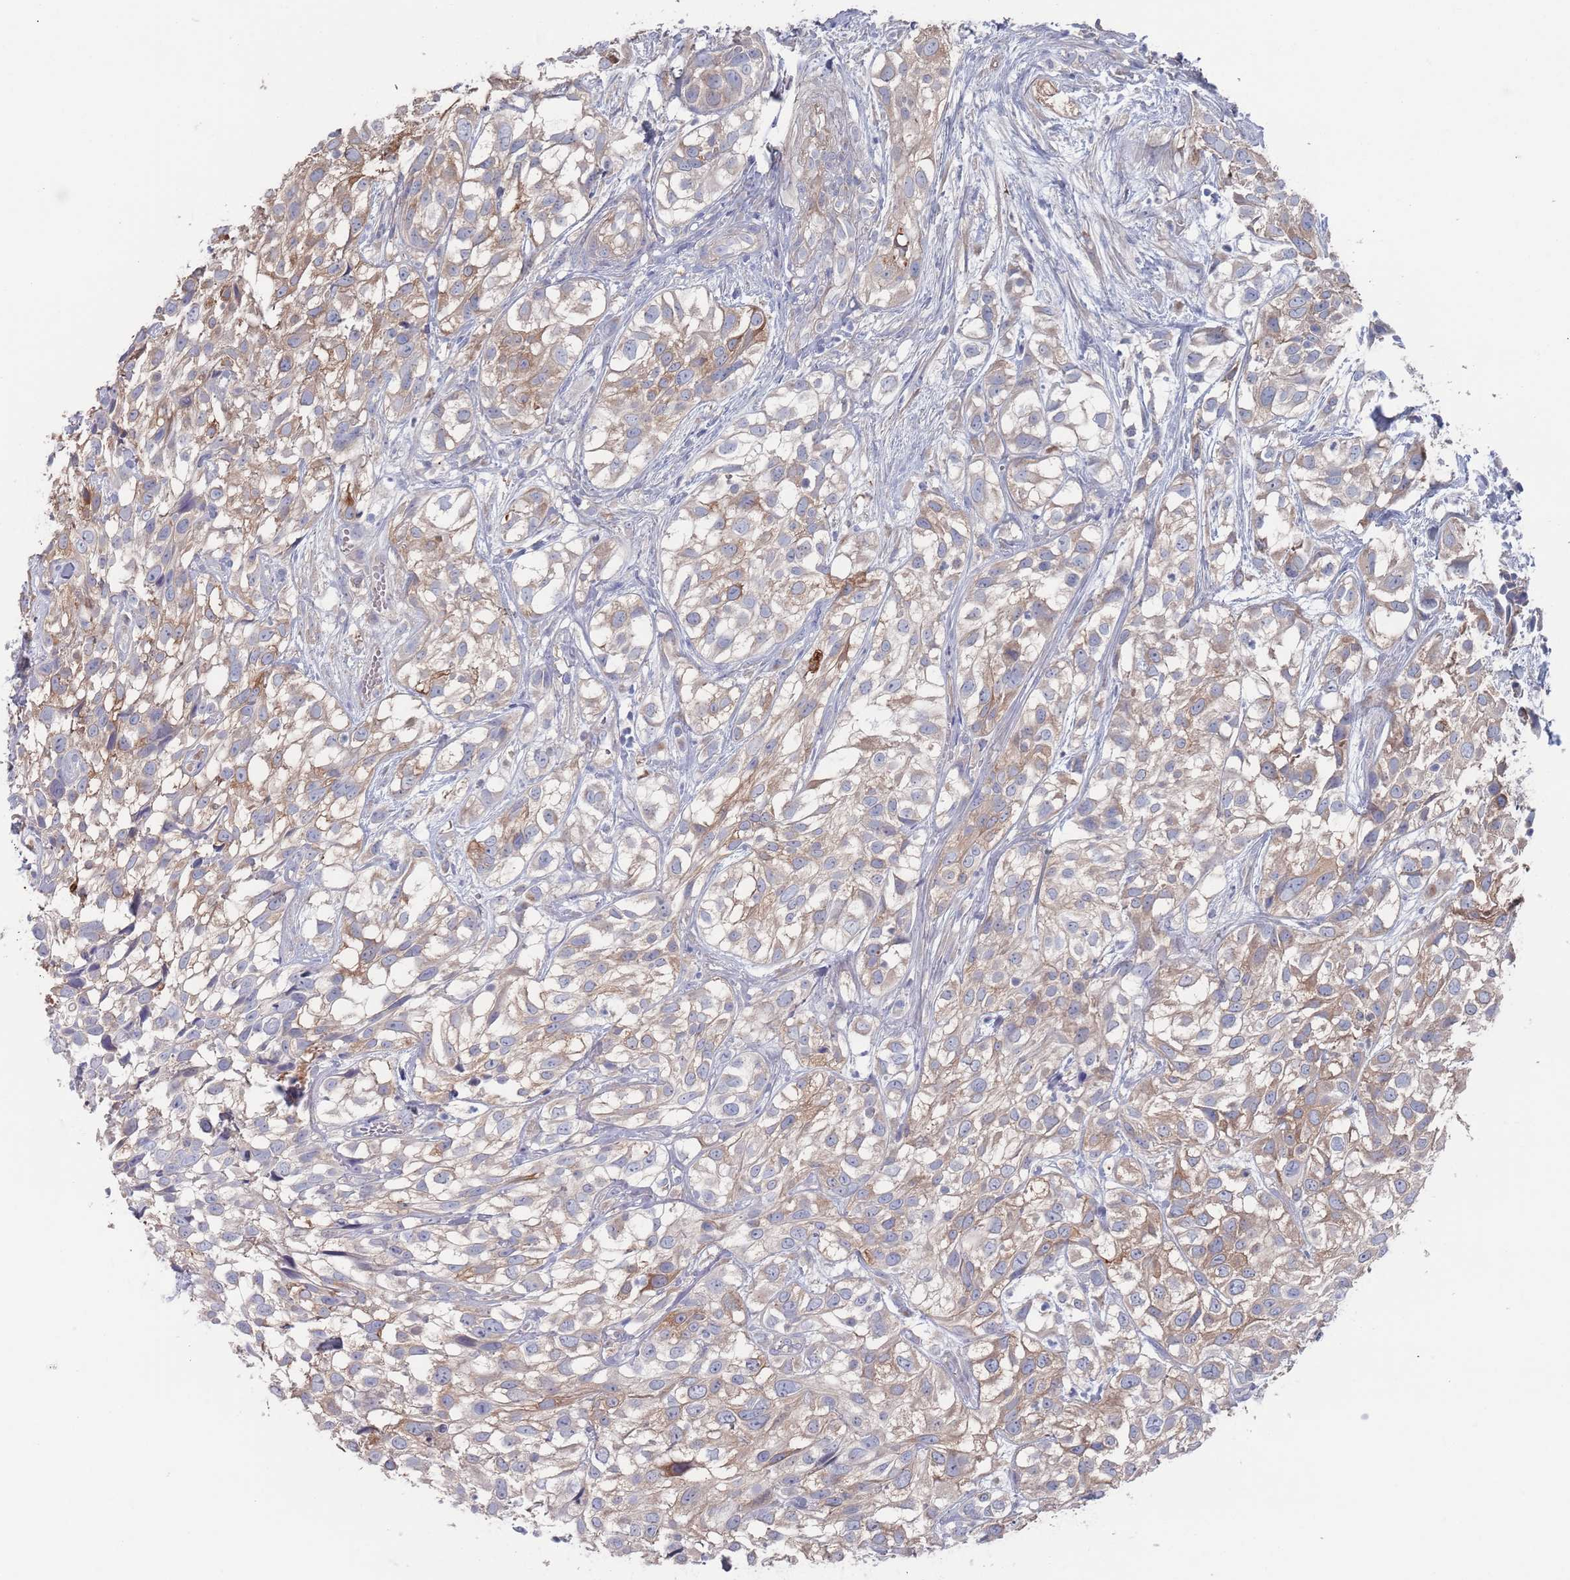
{"staining": {"intensity": "weak", "quantity": ">75%", "location": "cytoplasmic/membranous"}, "tissue": "urothelial cancer", "cell_type": "Tumor cells", "image_type": "cancer", "snomed": [{"axis": "morphology", "description": "Urothelial carcinoma, High grade"}, {"axis": "topography", "description": "Urinary bladder"}], "caption": "High-power microscopy captured an immunohistochemistry (IHC) micrograph of high-grade urothelial carcinoma, revealing weak cytoplasmic/membranous expression in about >75% of tumor cells.", "gene": "TMCO3", "patient": {"sex": "male", "age": 56}}